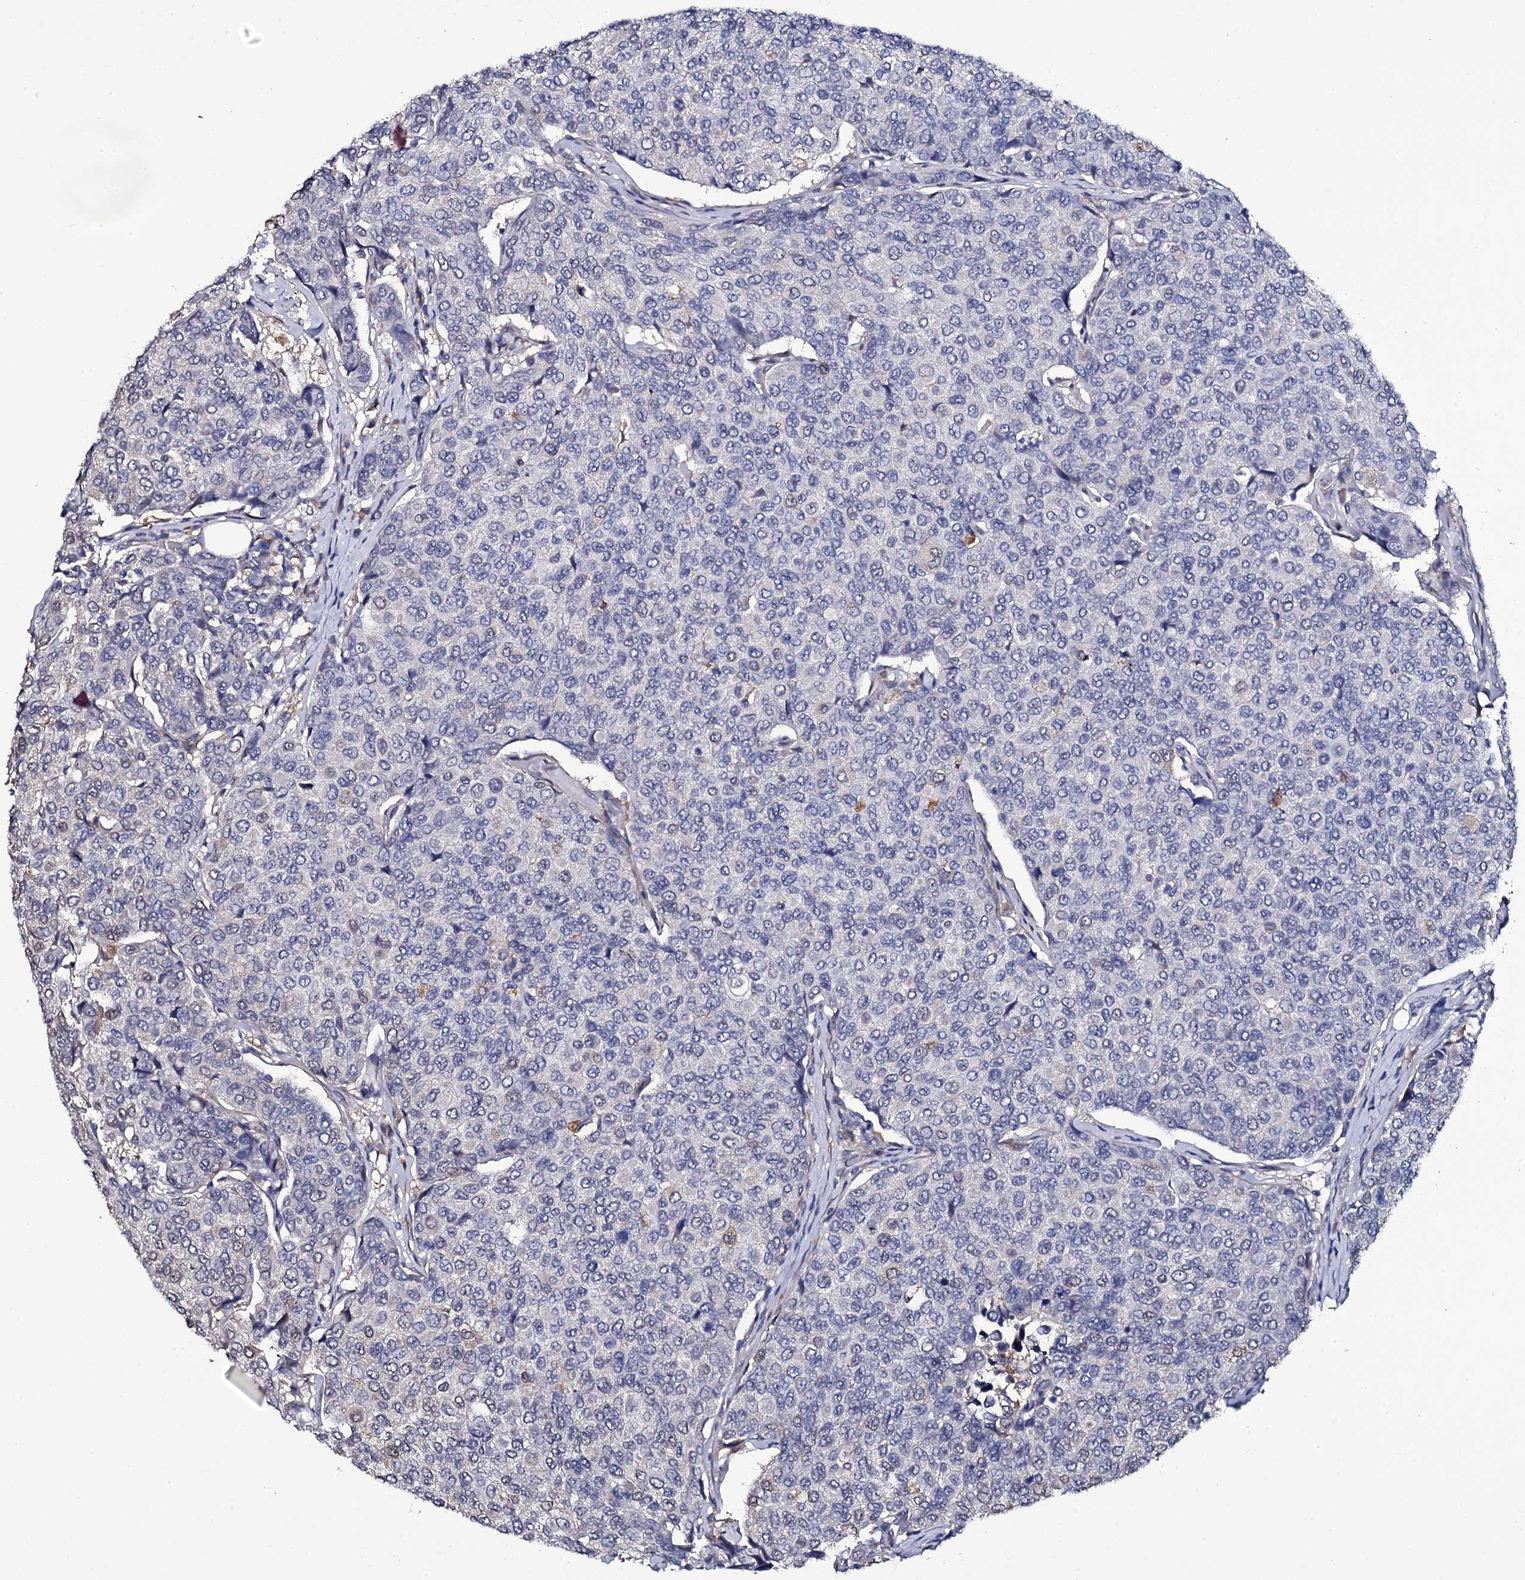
{"staining": {"intensity": "negative", "quantity": "none", "location": "none"}, "tissue": "breast cancer", "cell_type": "Tumor cells", "image_type": "cancer", "snomed": [{"axis": "morphology", "description": "Duct carcinoma"}, {"axis": "topography", "description": "Breast"}], "caption": "The IHC photomicrograph has no significant expression in tumor cells of breast cancer (infiltrating ductal carcinoma) tissue.", "gene": "TTC23", "patient": {"sex": "female", "age": 55}}